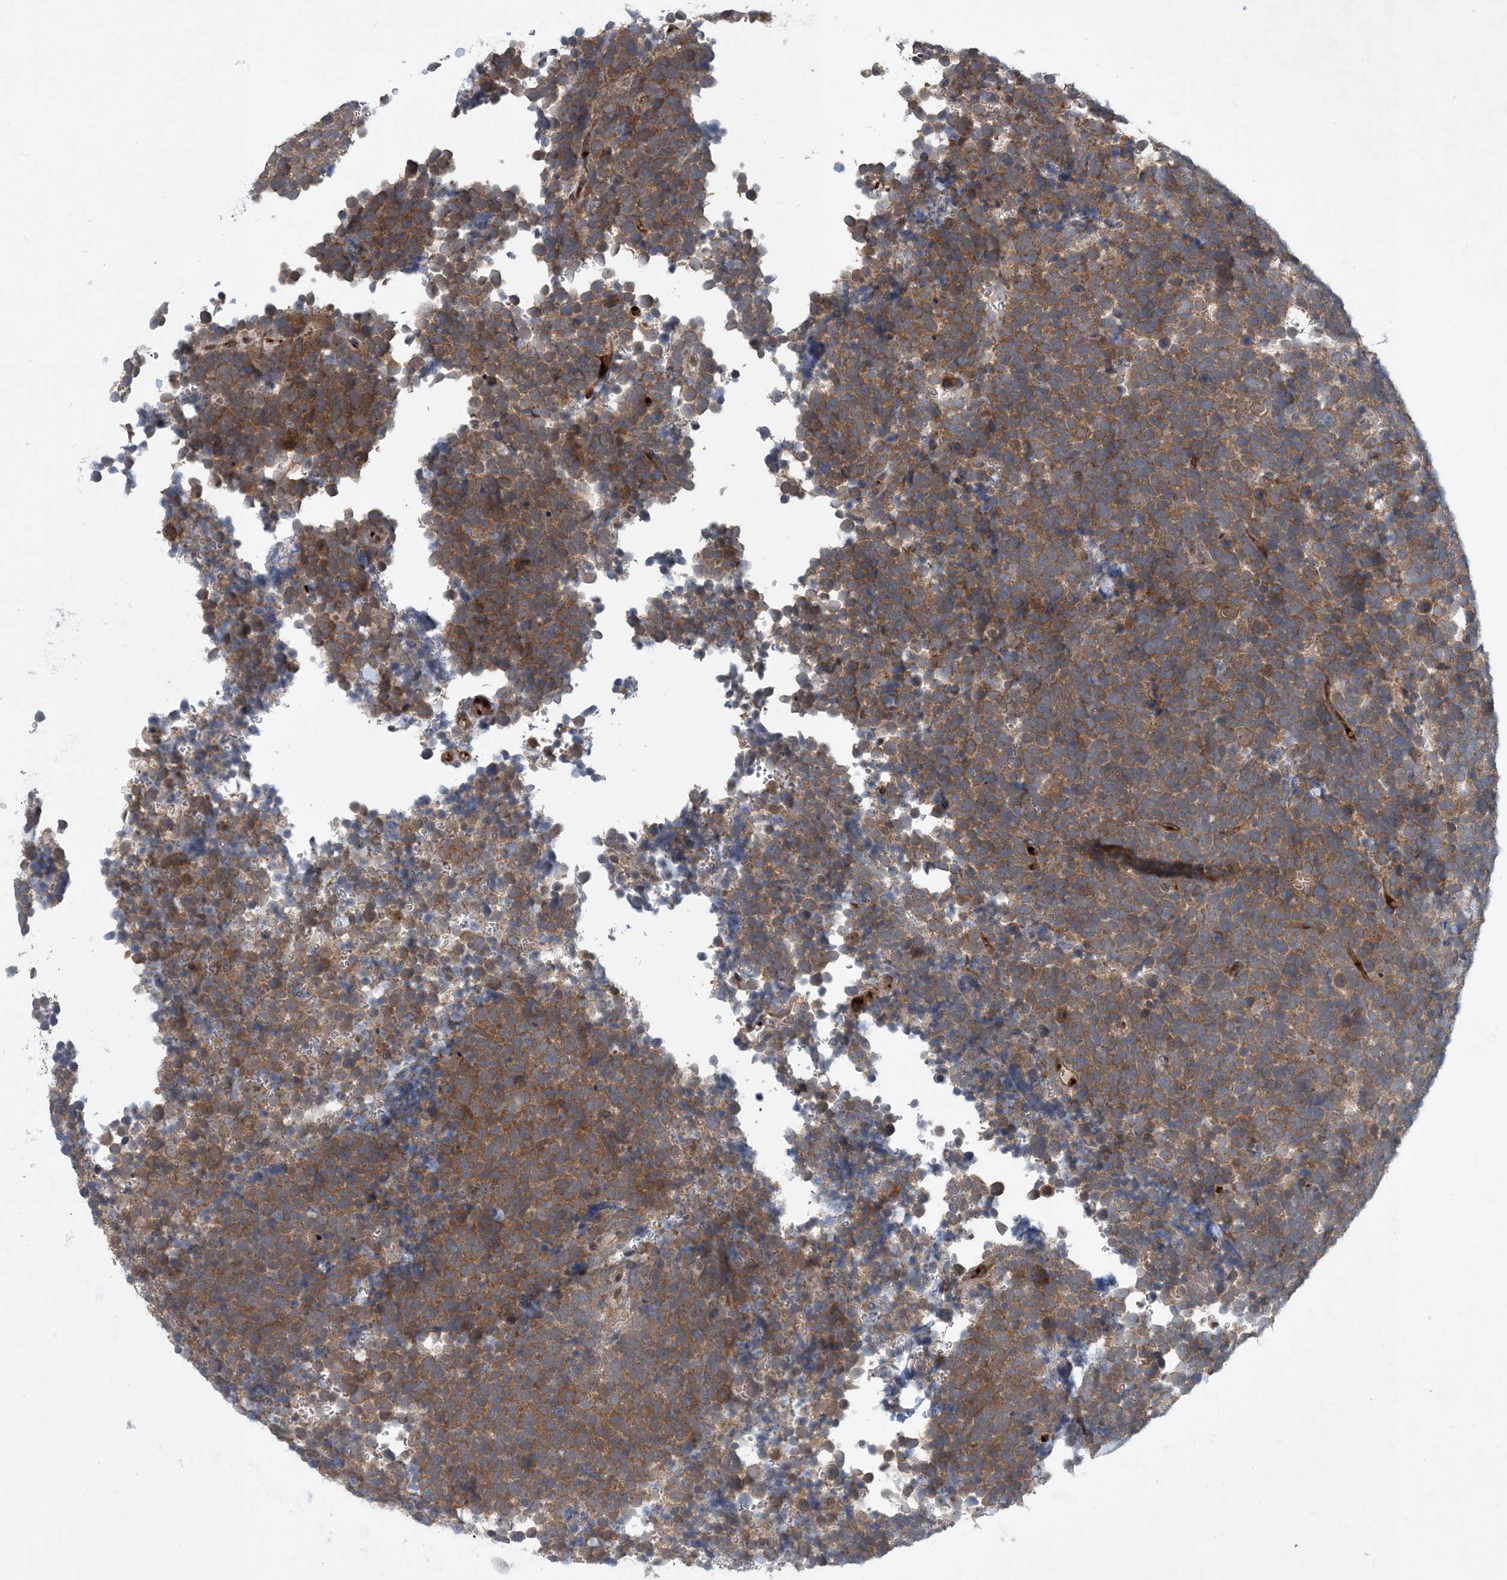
{"staining": {"intensity": "moderate", "quantity": ">75%", "location": "cytoplasmic/membranous"}, "tissue": "urothelial cancer", "cell_type": "Tumor cells", "image_type": "cancer", "snomed": [{"axis": "morphology", "description": "Urothelial carcinoma, High grade"}, {"axis": "topography", "description": "Urinary bladder"}], "caption": "Moderate cytoplasmic/membranous staining for a protein is seen in about >75% of tumor cells of urothelial cancer using immunohistochemistry.", "gene": "TINAG", "patient": {"sex": "female", "age": 82}}